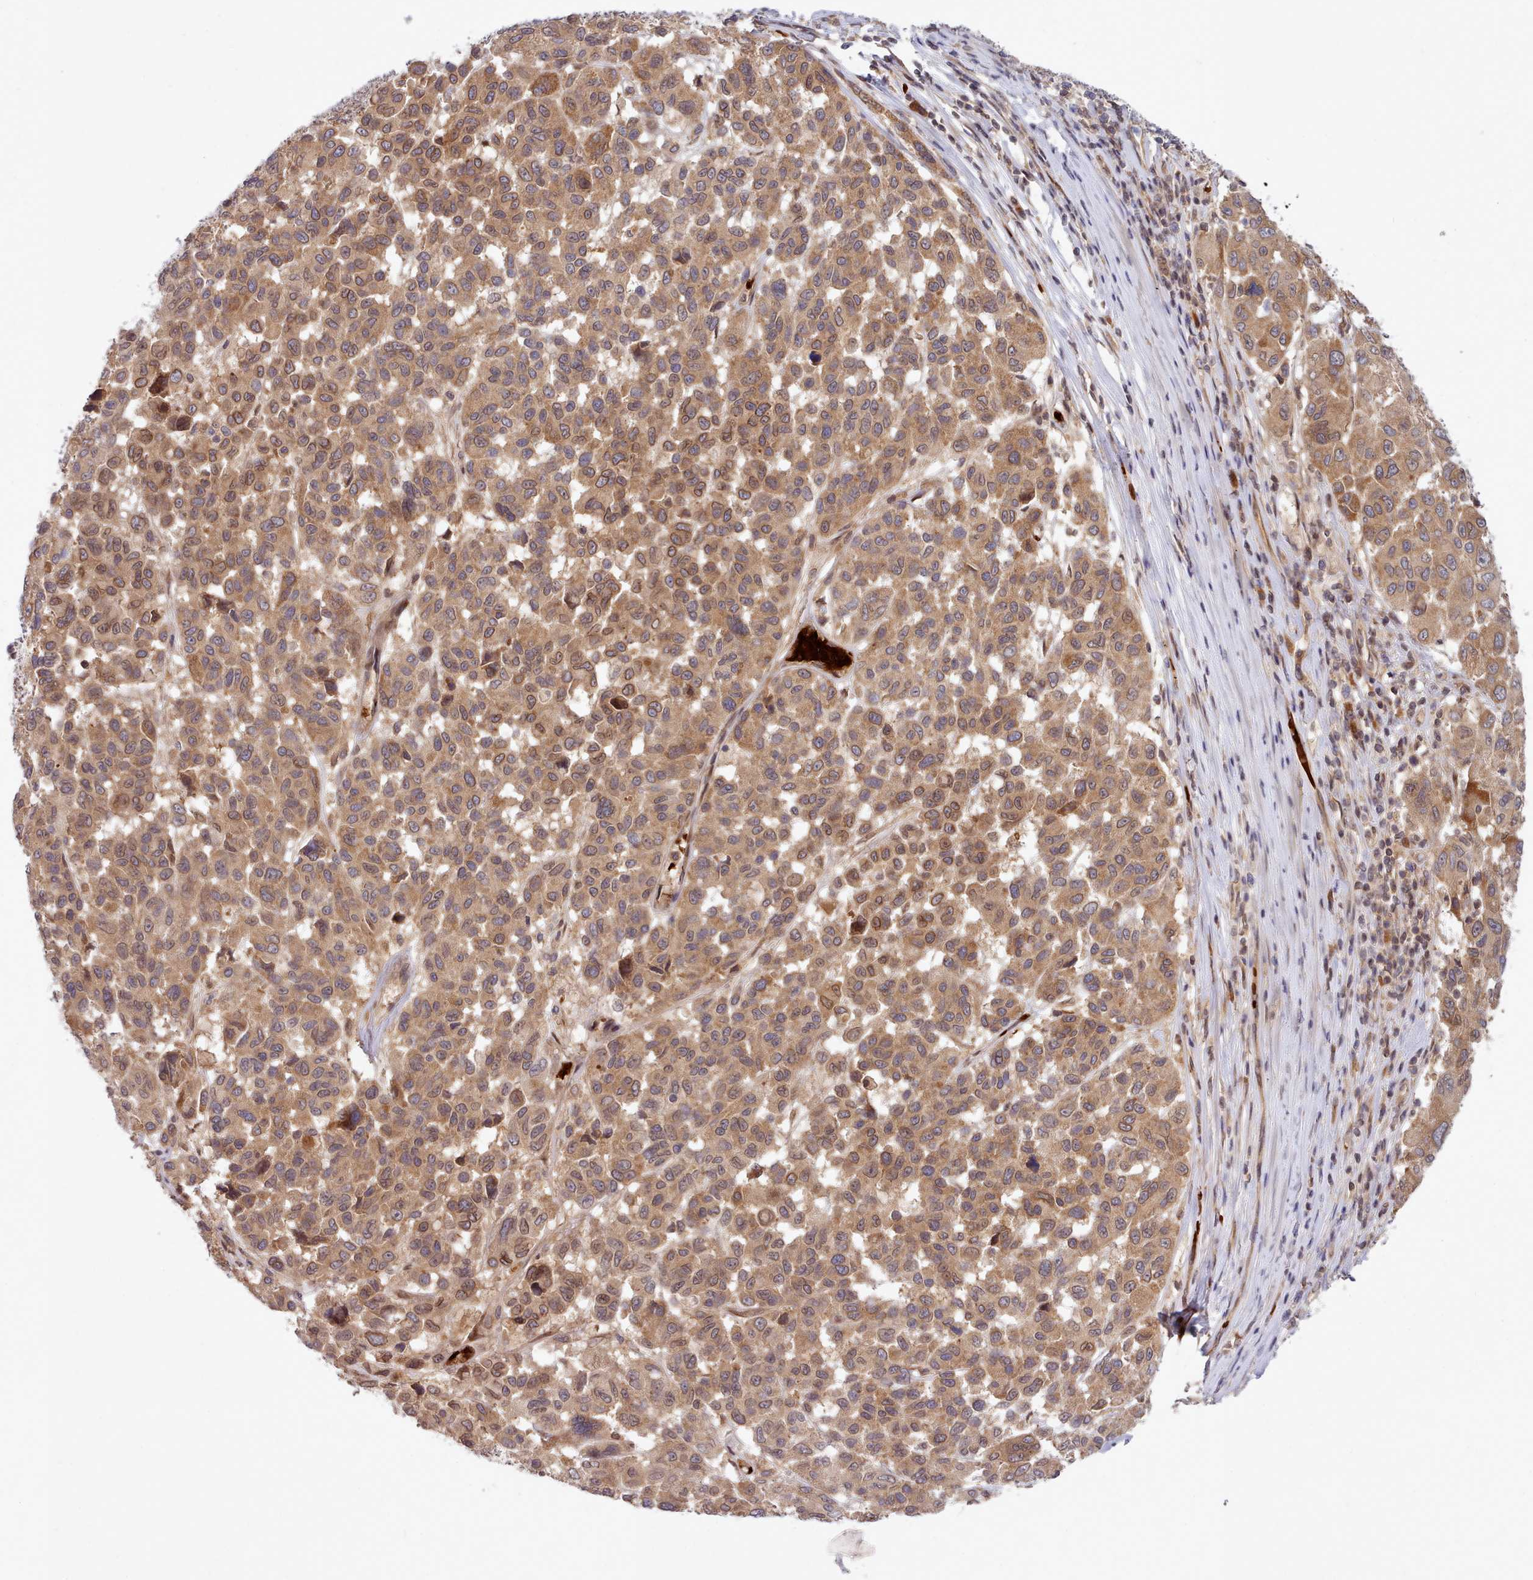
{"staining": {"intensity": "moderate", "quantity": ">75%", "location": "cytoplasmic/membranous,nuclear"}, "tissue": "melanoma", "cell_type": "Tumor cells", "image_type": "cancer", "snomed": [{"axis": "morphology", "description": "Malignant melanoma, NOS"}, {"axis": "topography", "description": "Skin"}], "caption": "Immunohistochemical staining of human malignant melanoma shows moderate cytoplasmic/membranous and nuclear protein staining in about >75% of tumor cells.", "gene": "UBE2G1", "patient": {"sex": "female", "age": 66}}